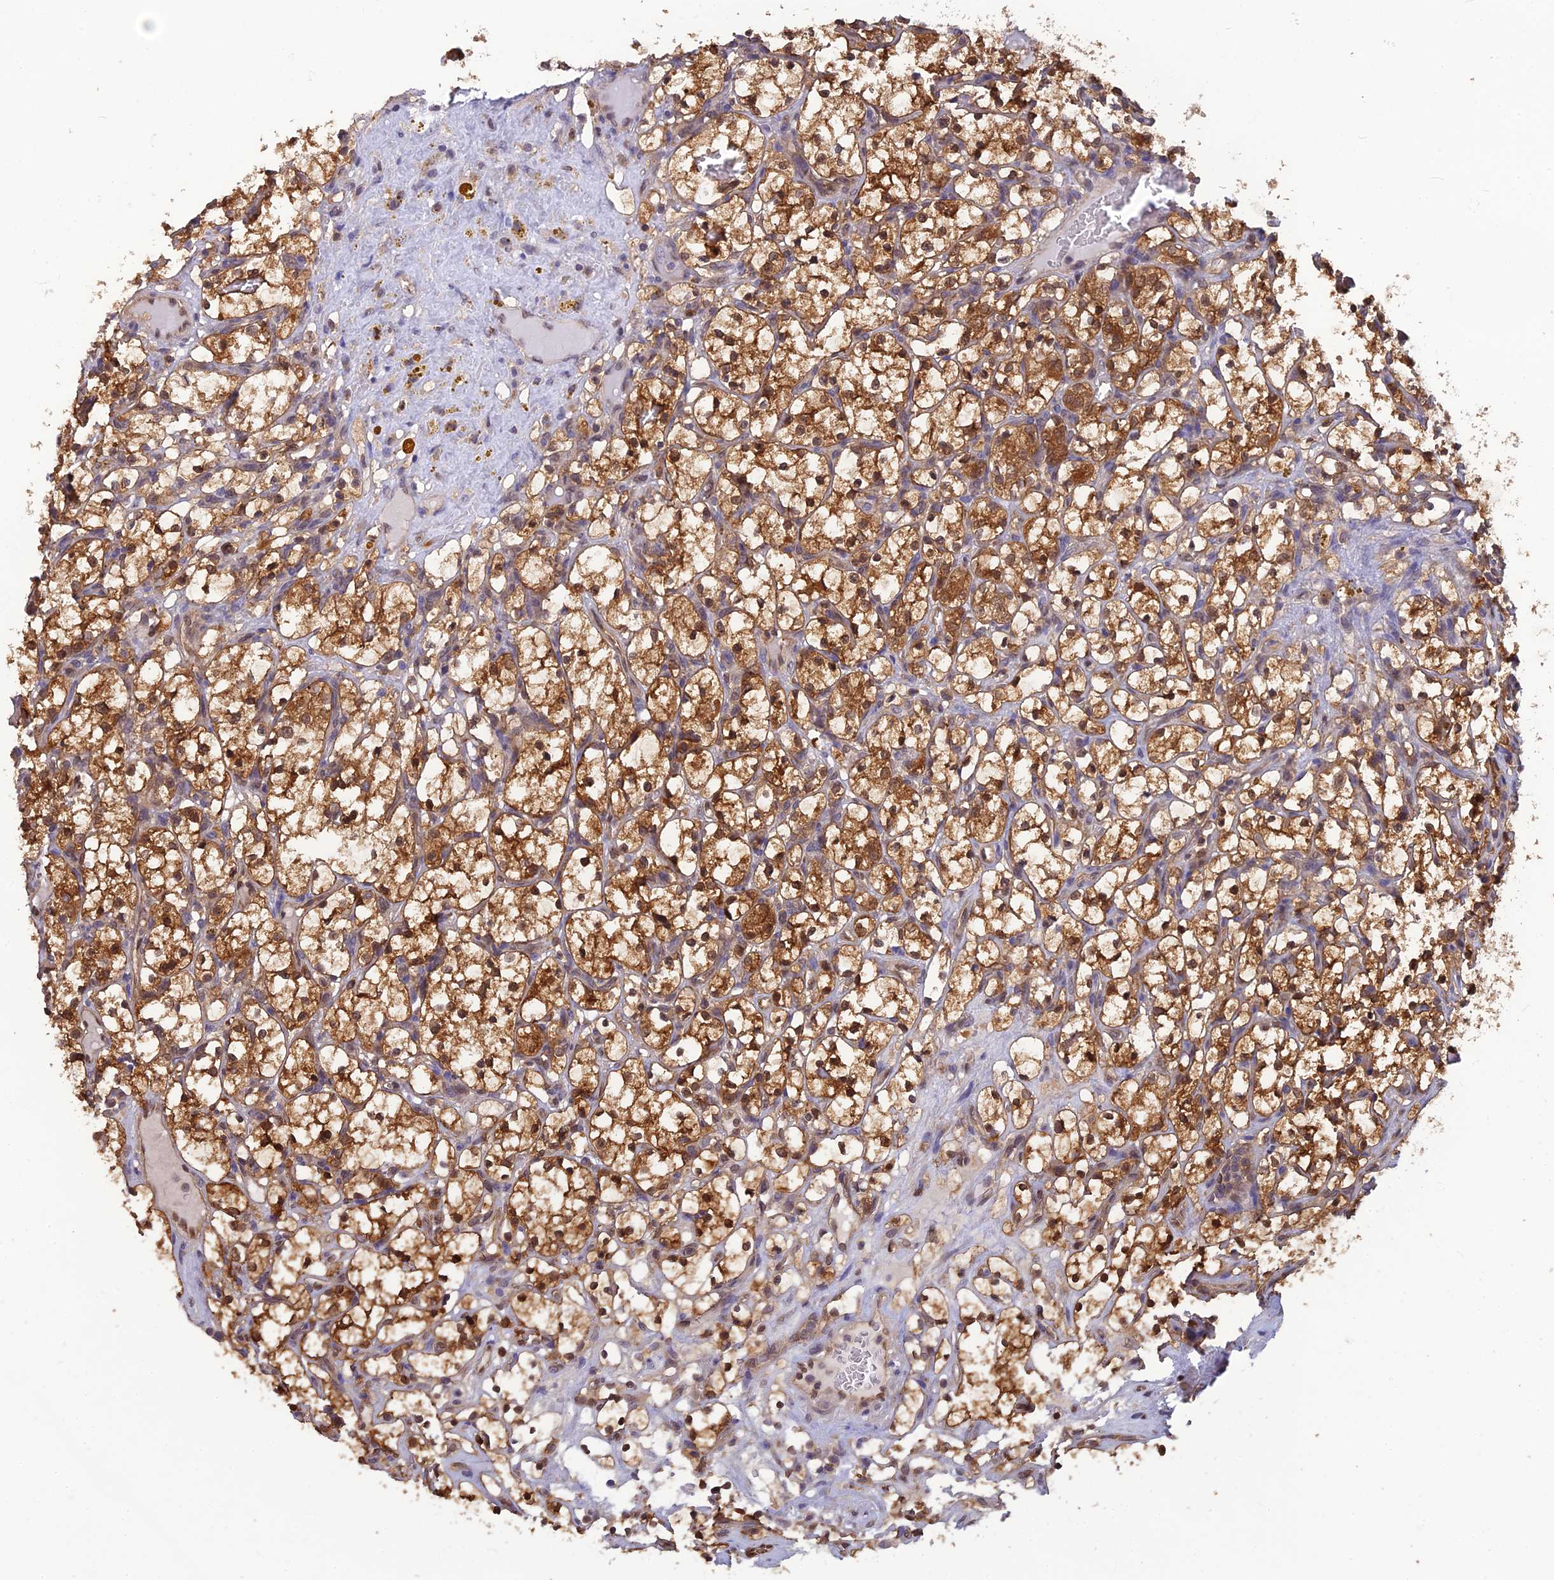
{"staining": {"intensity": "moderate", "quantity": ">75%", "location": "cytoplasmic/membranous,nuclear"}, "tissue": "renal cancer", "cell_type": "Tumor cells", "image_type": "cancer", "snomed": [{"axis": "morphology", "description": "Adenocarcinoma, NOS"}, {"axis": "topography", "description": "Kidney"}], "caption": "Adenocarcinoma (renal) was stained to show a protein in brown. There is medium levels of moderate cytoplasmic/membranous and nuclear staining in approximately >75% of tumor cells.", "gene": "HINT1", "patient": {"sex": "female", "age": 69}}